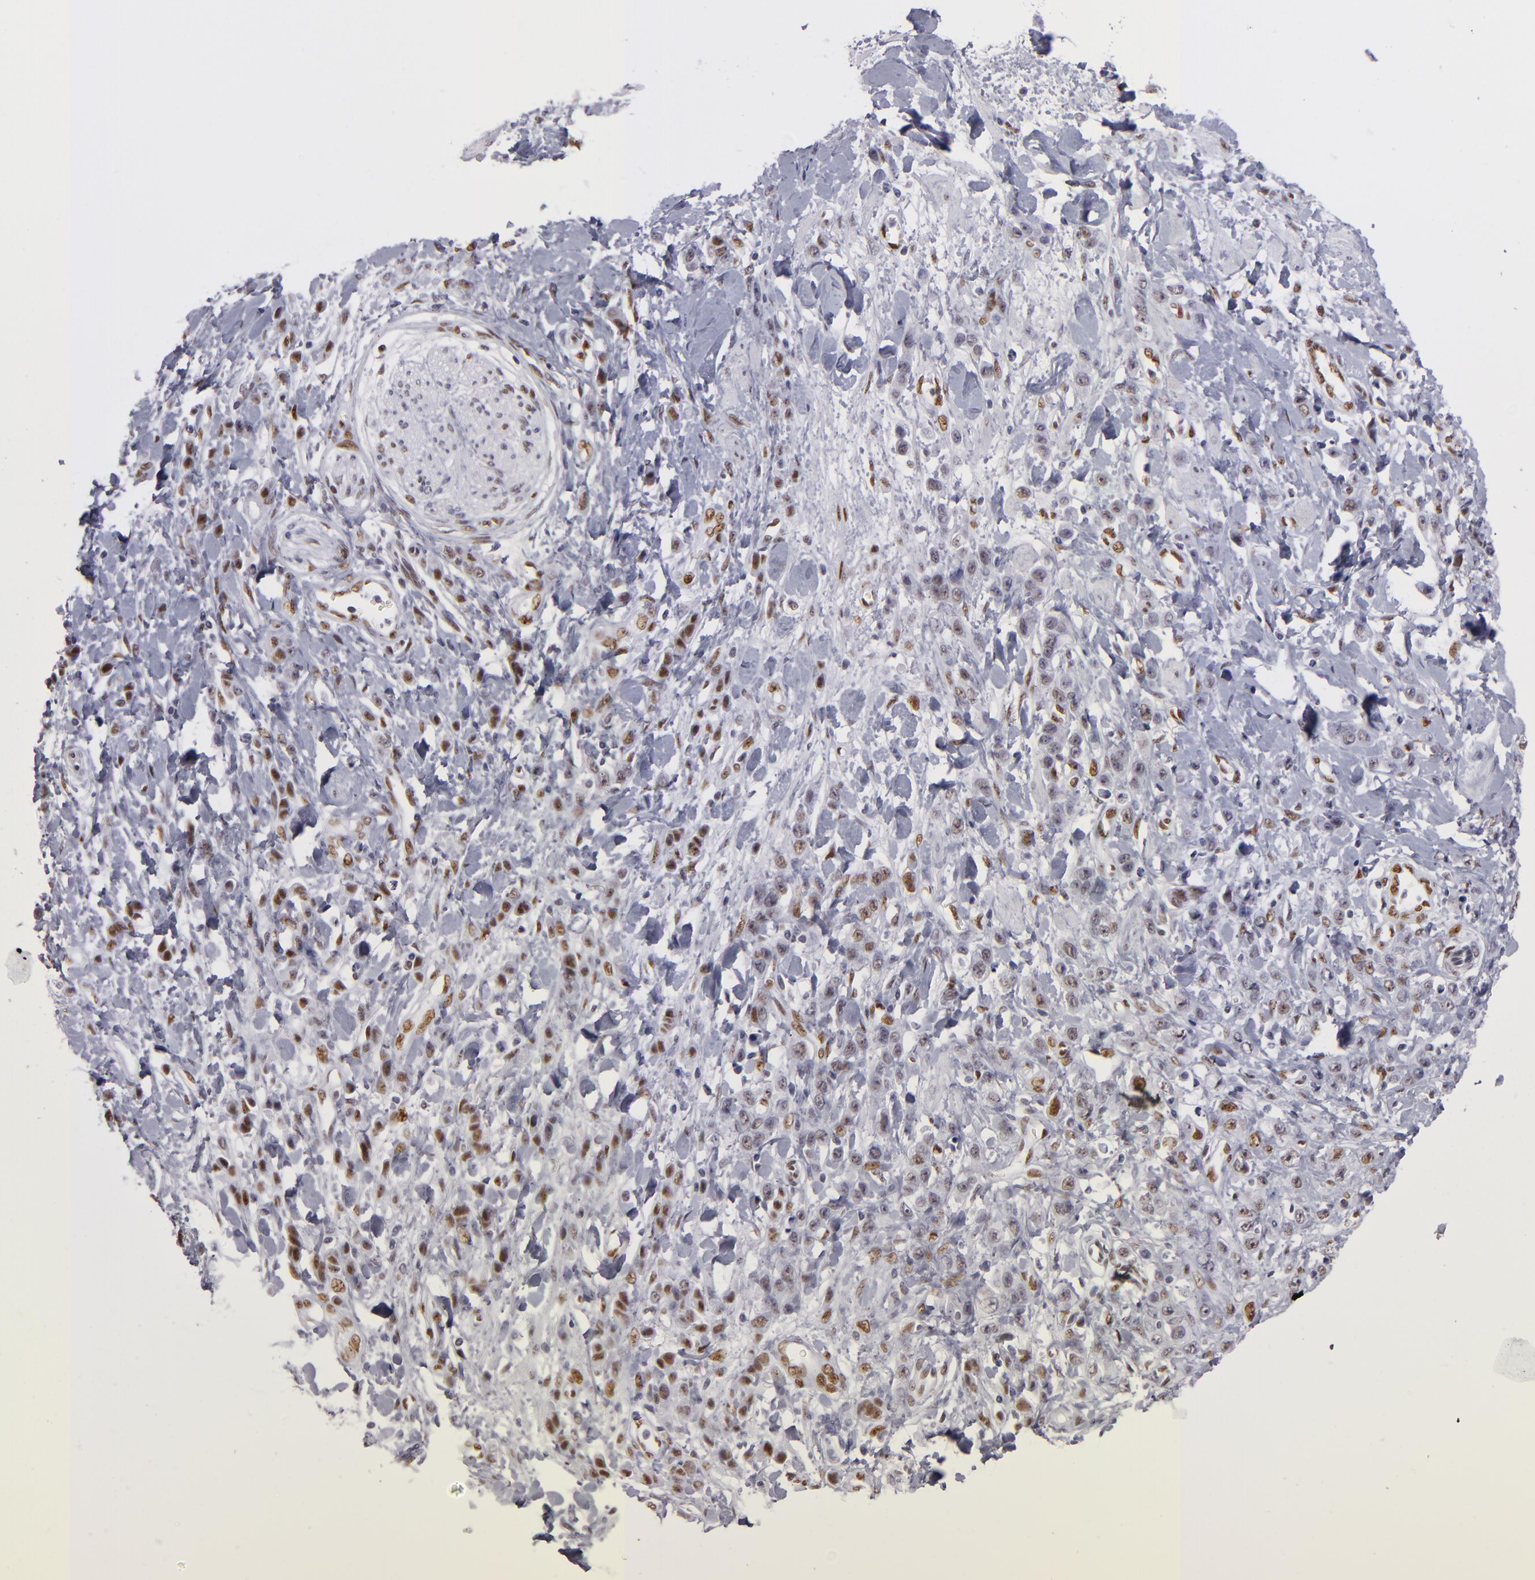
{"staining": {"intensity": "strong", "quantity": ">75%", "location": "nuclear"}, "tissue": "stomach cancer", "cell_type": "Tumor cells", "image_type": "cancer", "snomed": [{"axis": "morphology", "description": "Normal tissue, NOS"}, {"axis": "morphology", "description": "Adenocarcinoma, NOS"}, {"axis": "topography", "description": "Stomach"}], "caption": "Protein staining demonstrates strong nuclear positivity in approximately >75% of tumor cells in adenocarcinoma (stomach).", "gene": "TOP3A", "patient": {"sex": "male", "age": 82}}